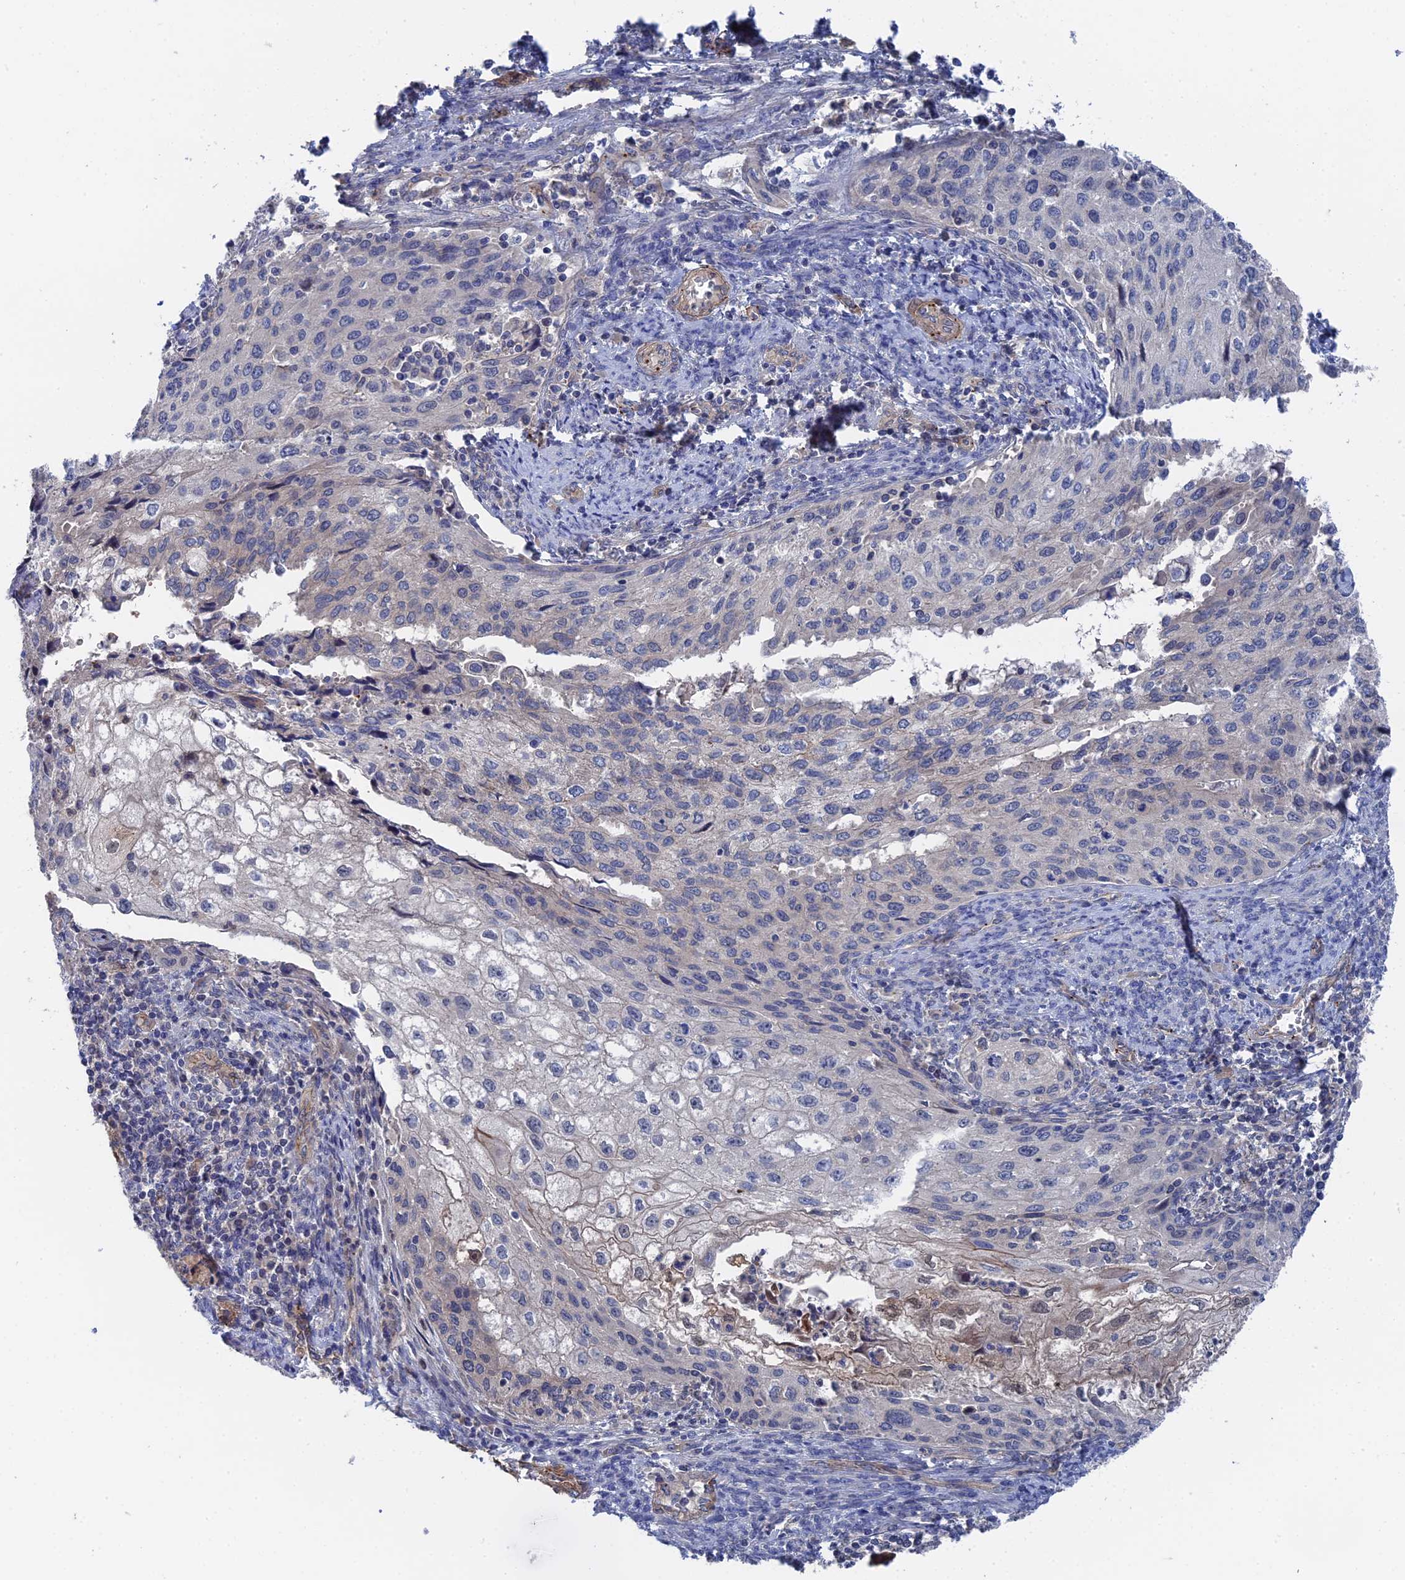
{"staining": {"intensity": "negative", "quantity": "none", "location": "none"}, "tissue": "cervical cancer", "cell_type": "Tumor cells", "image_type": "cancer", "snomed": [{"axis": "morphology", "description": "Squamous cell carcinoma, NOS"}, {"axis": "topography", "description": "Cervix"}], "caption": "An IHC photomicrograph of cervical cancer is shown. There is no staining in tumor cells of cervical cancer.", "gene": "MTHFSD", "patient": {"sex": "female", "age": 67}}